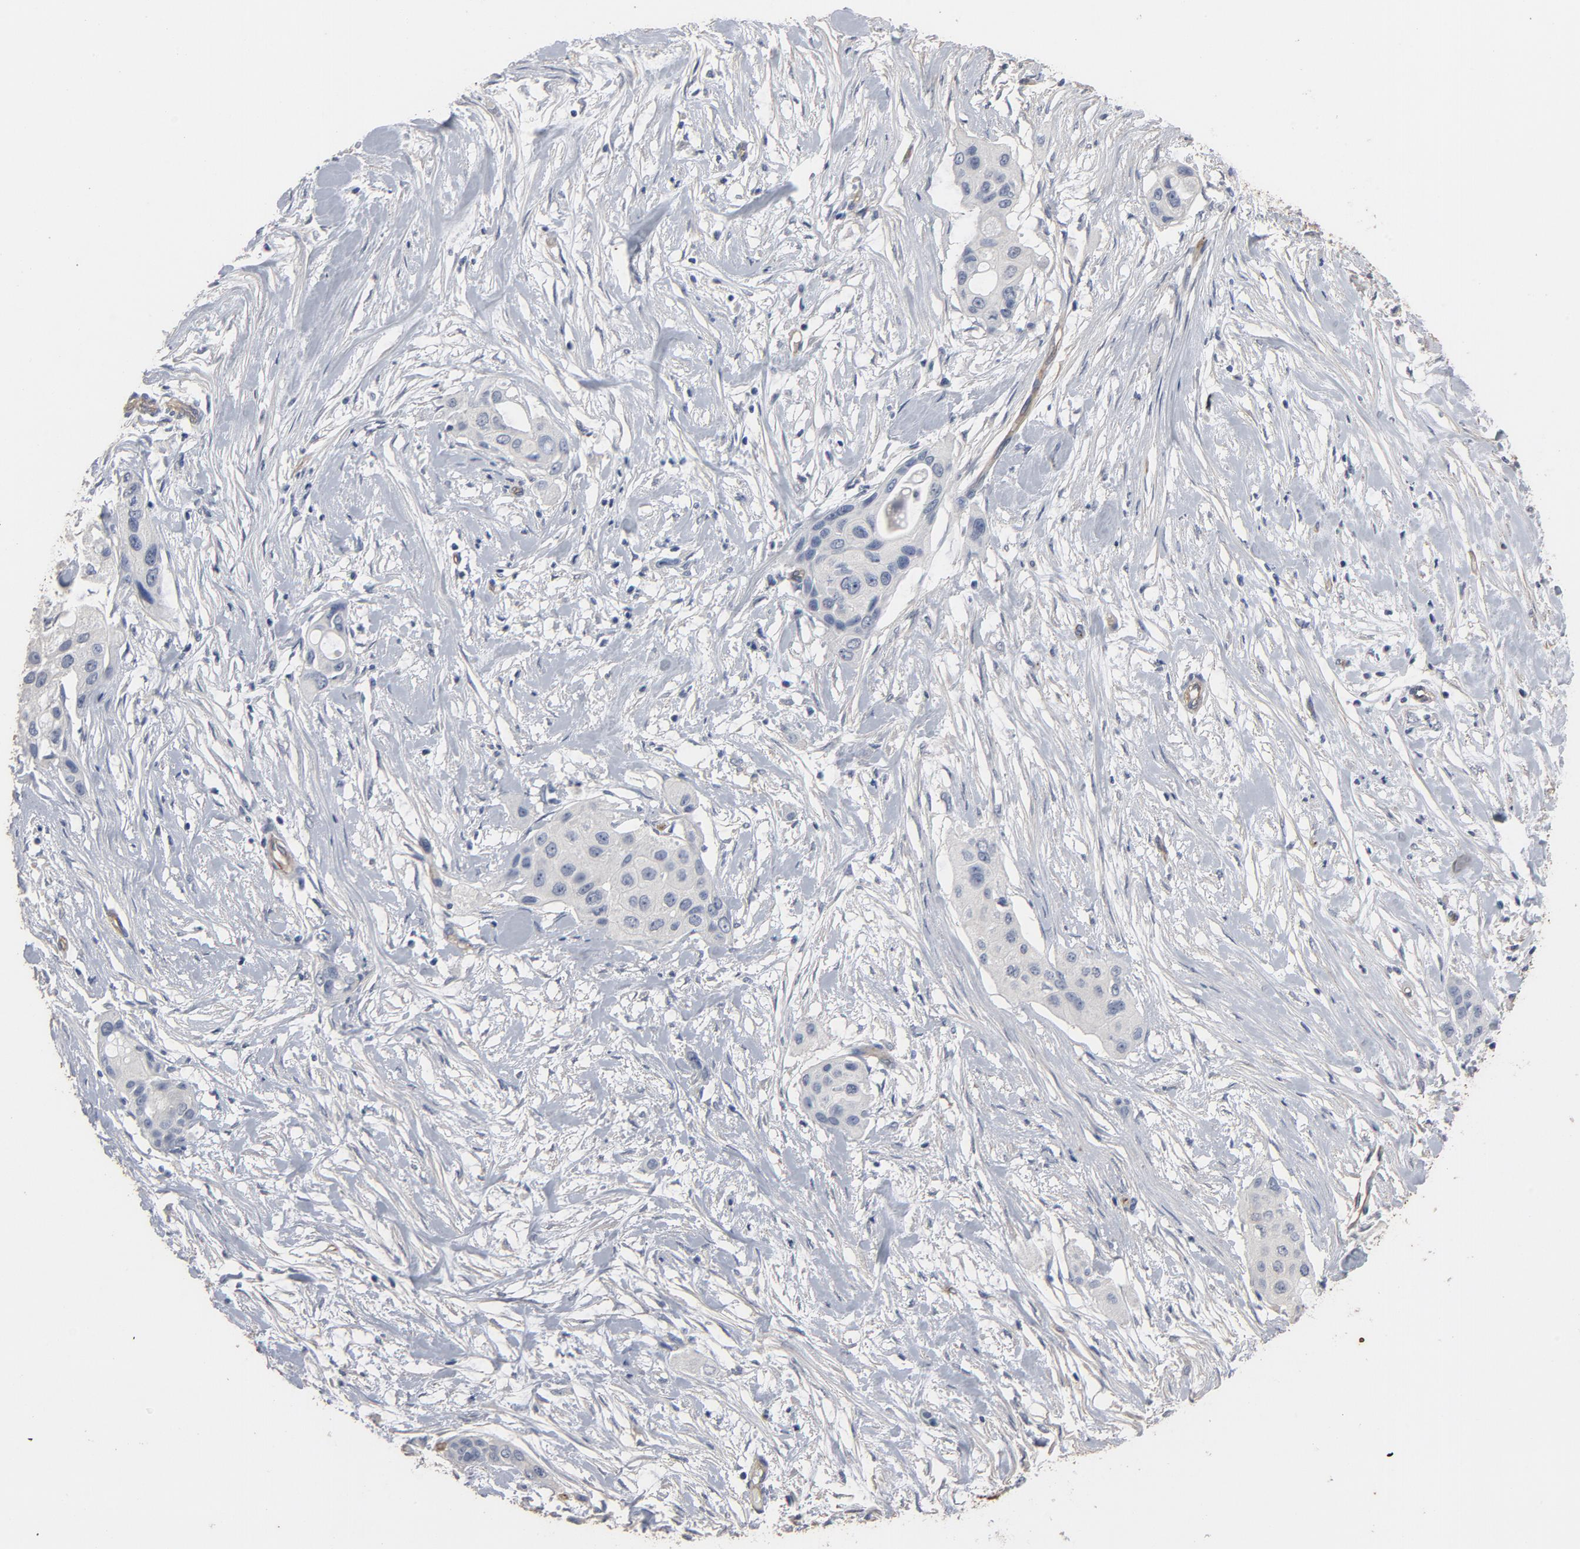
{"staining": {"intensity": "negative", "quantity": "none", "location": "none"}, "tissue": "pancreatic cancer", "cell_type": "Tumor cells", "image_type": "cancer", "snomed": [{"axis": "morphology", "description": "Adenocarcinoma, NOS"}, {"axis": "topography", "description": "Pancreas"}], "caption": "Tumor cells show no significant expression in pancreatic cancer (adenocarcinoma).", "gene": "KDR", "patient": {"sex": "female", "age": 60}}